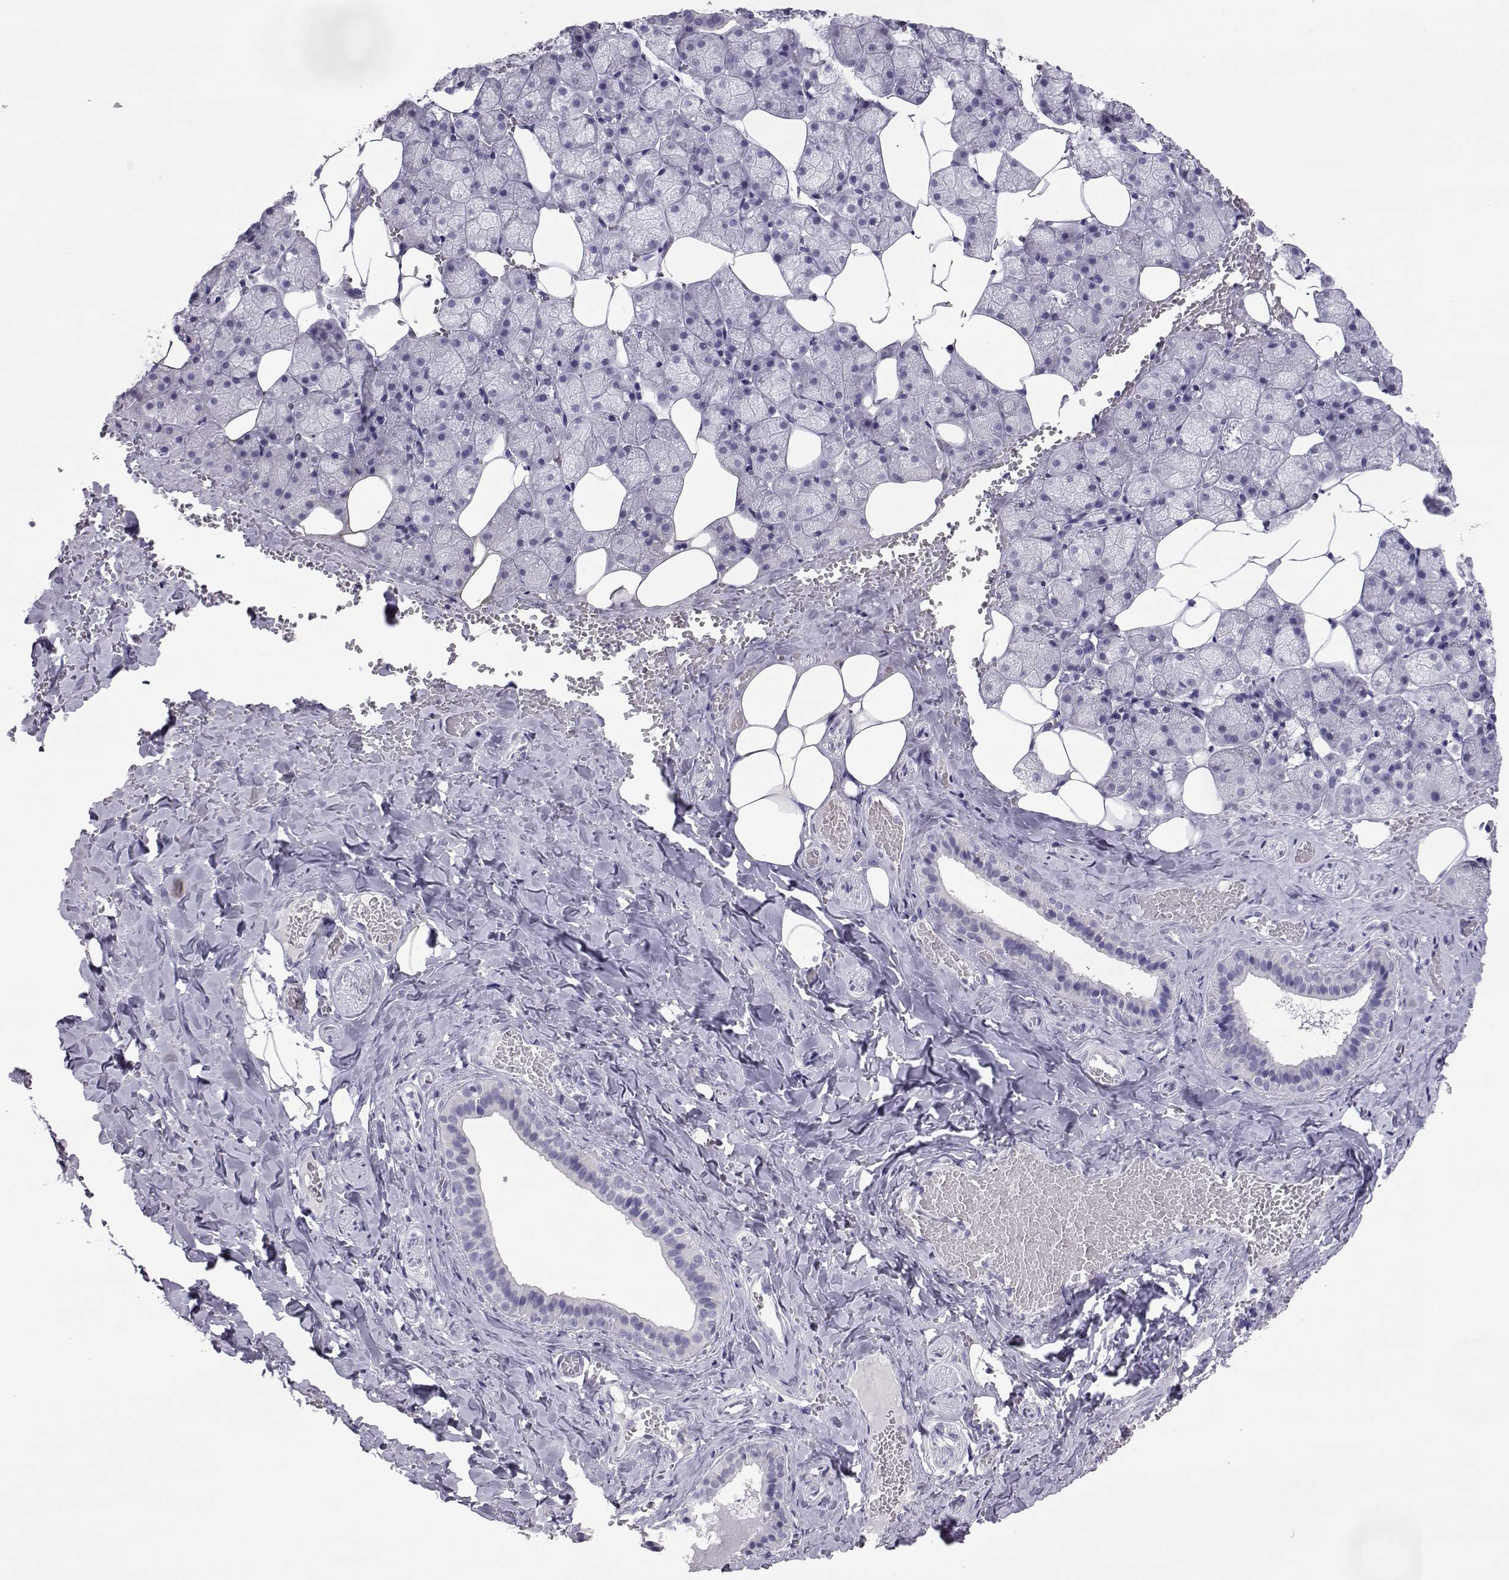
{"staining": {"intensity": "negative", "quantity": "none", "location": "none"}, "tissue": "salivary gland", "cell_type": "Glandular cells", "image_type": "normal", "snomed": [{"axis": "morphology", "description": "Normal tissue, NOS"}, {"axis": "topography", "description": "Salivary gland"}], "caption": "DAB immunohistochemical staining of normal human salivary gland demonstrates no significant expression in glandular cells. (DAB immunohistochemistry with hematoxylin counter stain).", "gene": "PMCH", "patient": {"sex": "male", "age": 38}}